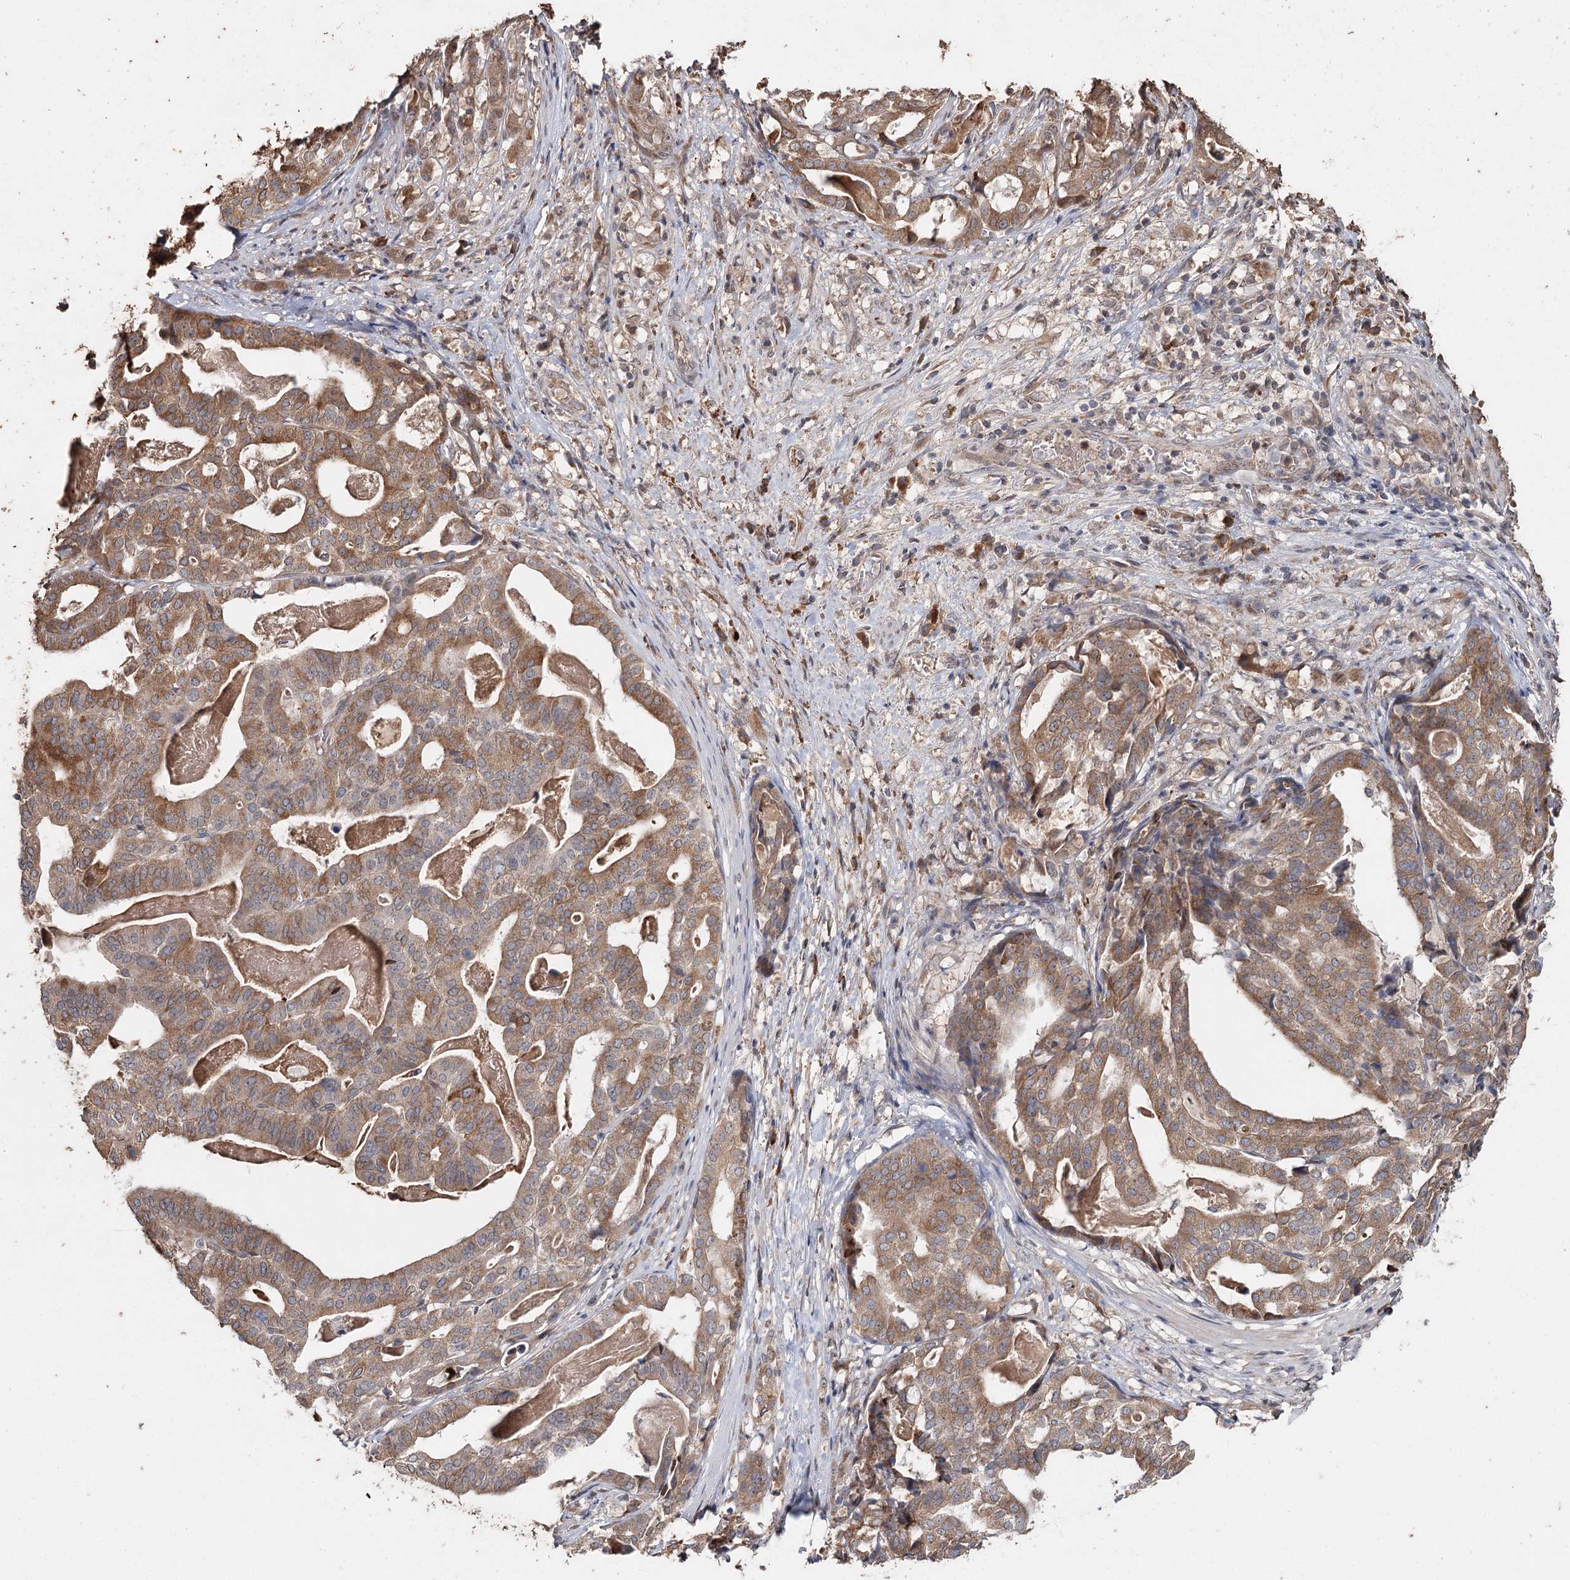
{"staining": {"intensity": "moderate", "quantity": ">75%", "location": "cytoplasmic/membranous"}, "tissue": "stomach cancer", "cell_type": "Tumor cells", "image_type": "cancer", "snomed": [{"axis": "morphology", "description": "Adenocarcinoma, NOS"}, {"axis": "topography", "description": "Stomach"}], "caption": "This histopathology image reveals IHC staining of human stomach adenocarcinoma, with medium moderate cytoplasmic/membranous staining in approximately >75% of tumor cells.", "gene": "SYVN1", "patient": {"sex": "male", "age": 48}}